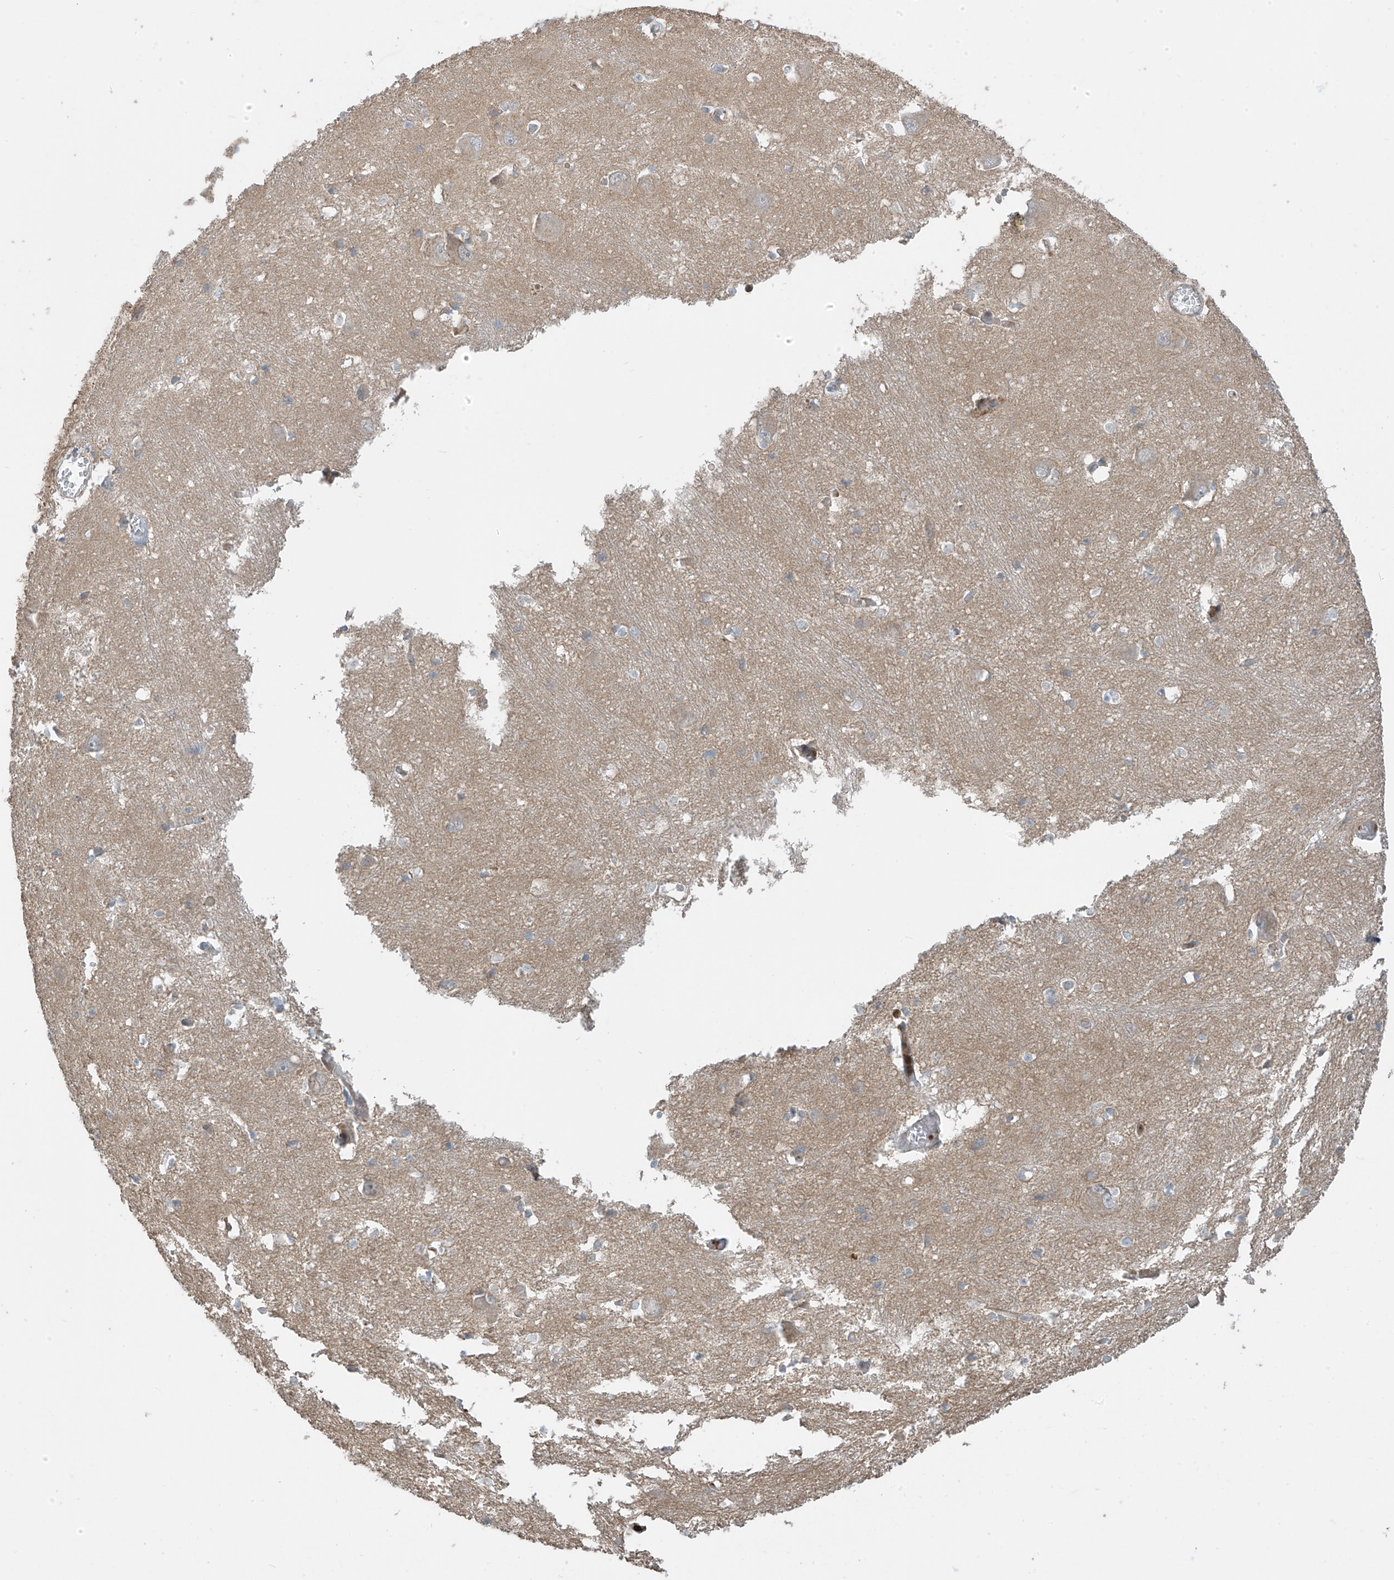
{"staining": {"intensity": "negative", "quantity": "none", "location": "none"}, "tissue": "caudate", "cell_type": "Glial cells", "image_type": "normal", "snomed": [{"axis": "morphology", "description": "Normal tissue, NOS"}, {"axis": "topography", "description": "Lateral ventricle wall"}], "caption": "Histopathology image shows no protein positivity in glial cells of unremarkable caudate.", "gene": "SH3BGRL3", "patient": {"sex": "male", "age": 37}}